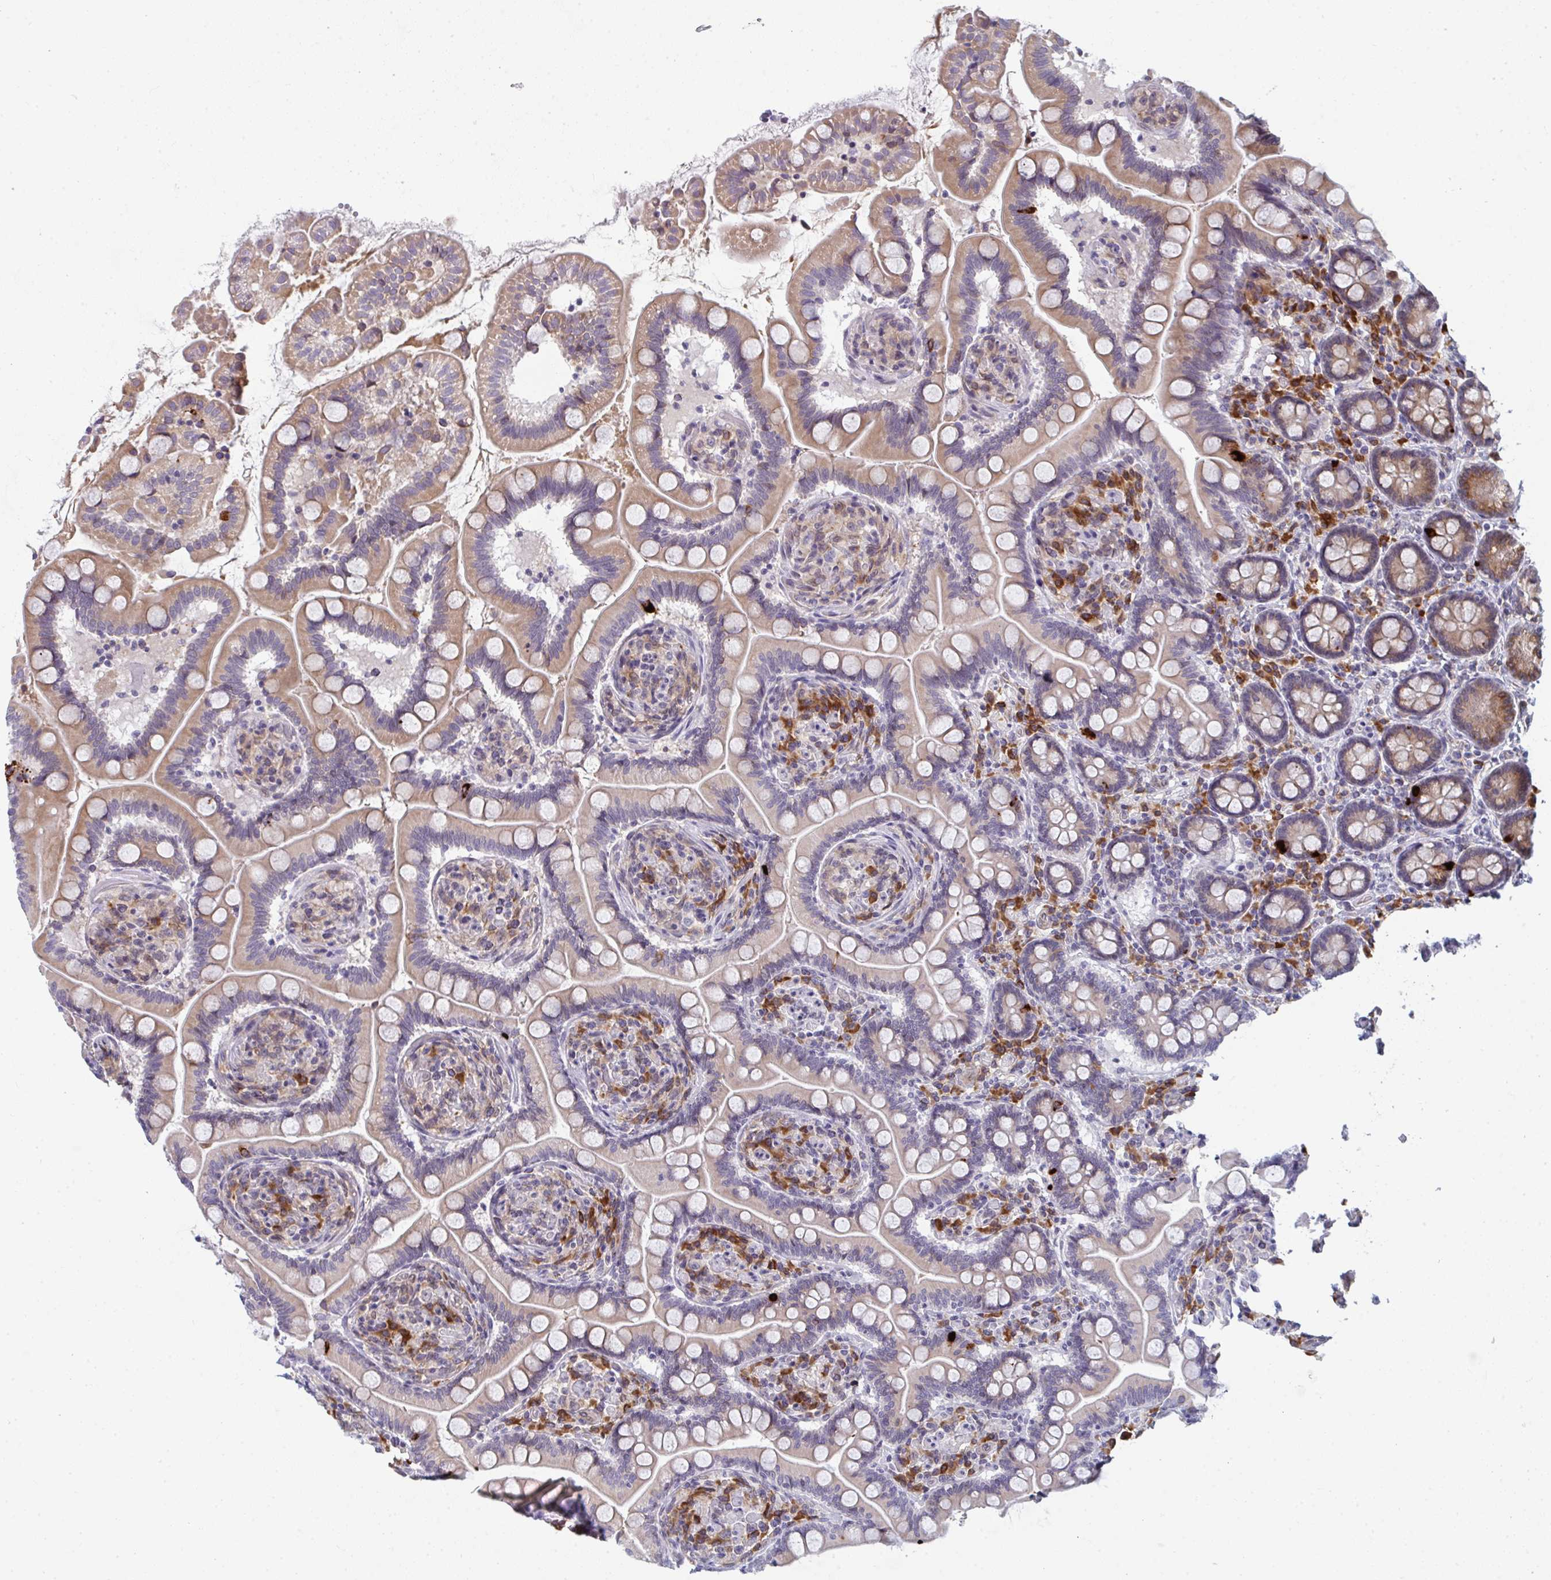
{"staining": {"intensity": "moderate", "quantity": "25%-75%", "location": "cytoplasmic/membranous"}, "tissue": "small intestine", "cell_type": "Glandular cells", "image_type": "normal", "snomed": [{"axis": "morphology", "description": "Normal tissue, NOS"}, {"axis": "topography", "description": "Small intestine"}], "caption": "Immunohistochemical staining of unremarkable human small intestine exhibits moderate cytoplasmic/membranous protein positivity in about 25%-75% of glandular cells. (DAB IHC with brightfield microscopy, high magnification).", "gene": "LYSMD4", "patient": {"sex": "female", "age": 64}}